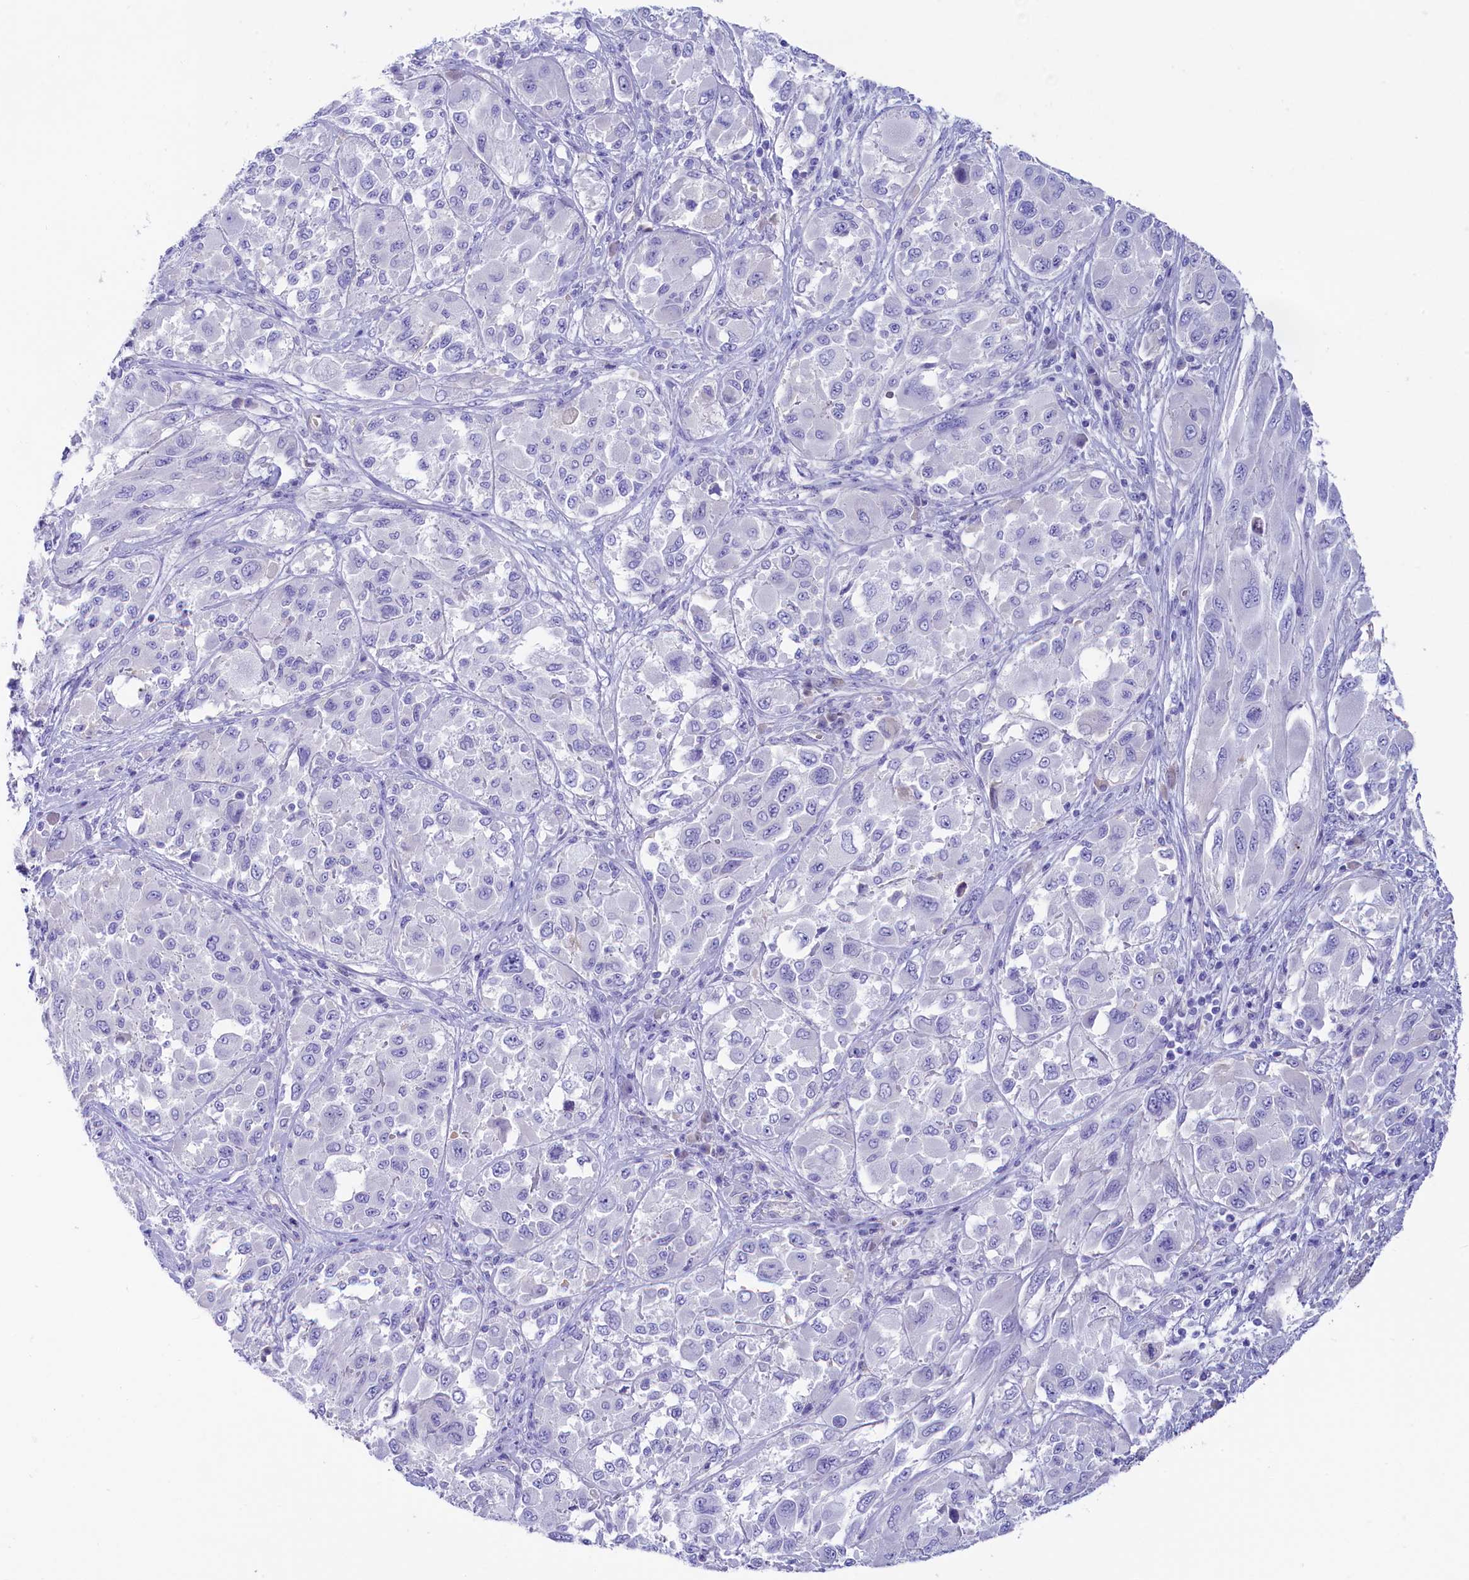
{"staining": {"intensity": "negative", "quantity": "none", "location": "none"}, "tissue": "melanoma", "cell_type": "Tumor cells", "image_type": "cancer", "snomed": [{"axis": "morphology", "description": "Malignant melanoma, NOS"}, {"axis": "topography", "description": "Skin"}], "caption": "Immunohistochemistry histopathology image of neoplastic tissue: human melanoma stained with DAB (3,3'-diaminobenzidine) demonstrates no significant protein staining in tumor cells.", "gene": "SULT2A1", "patient": {"sex": "female", "age": 91}}